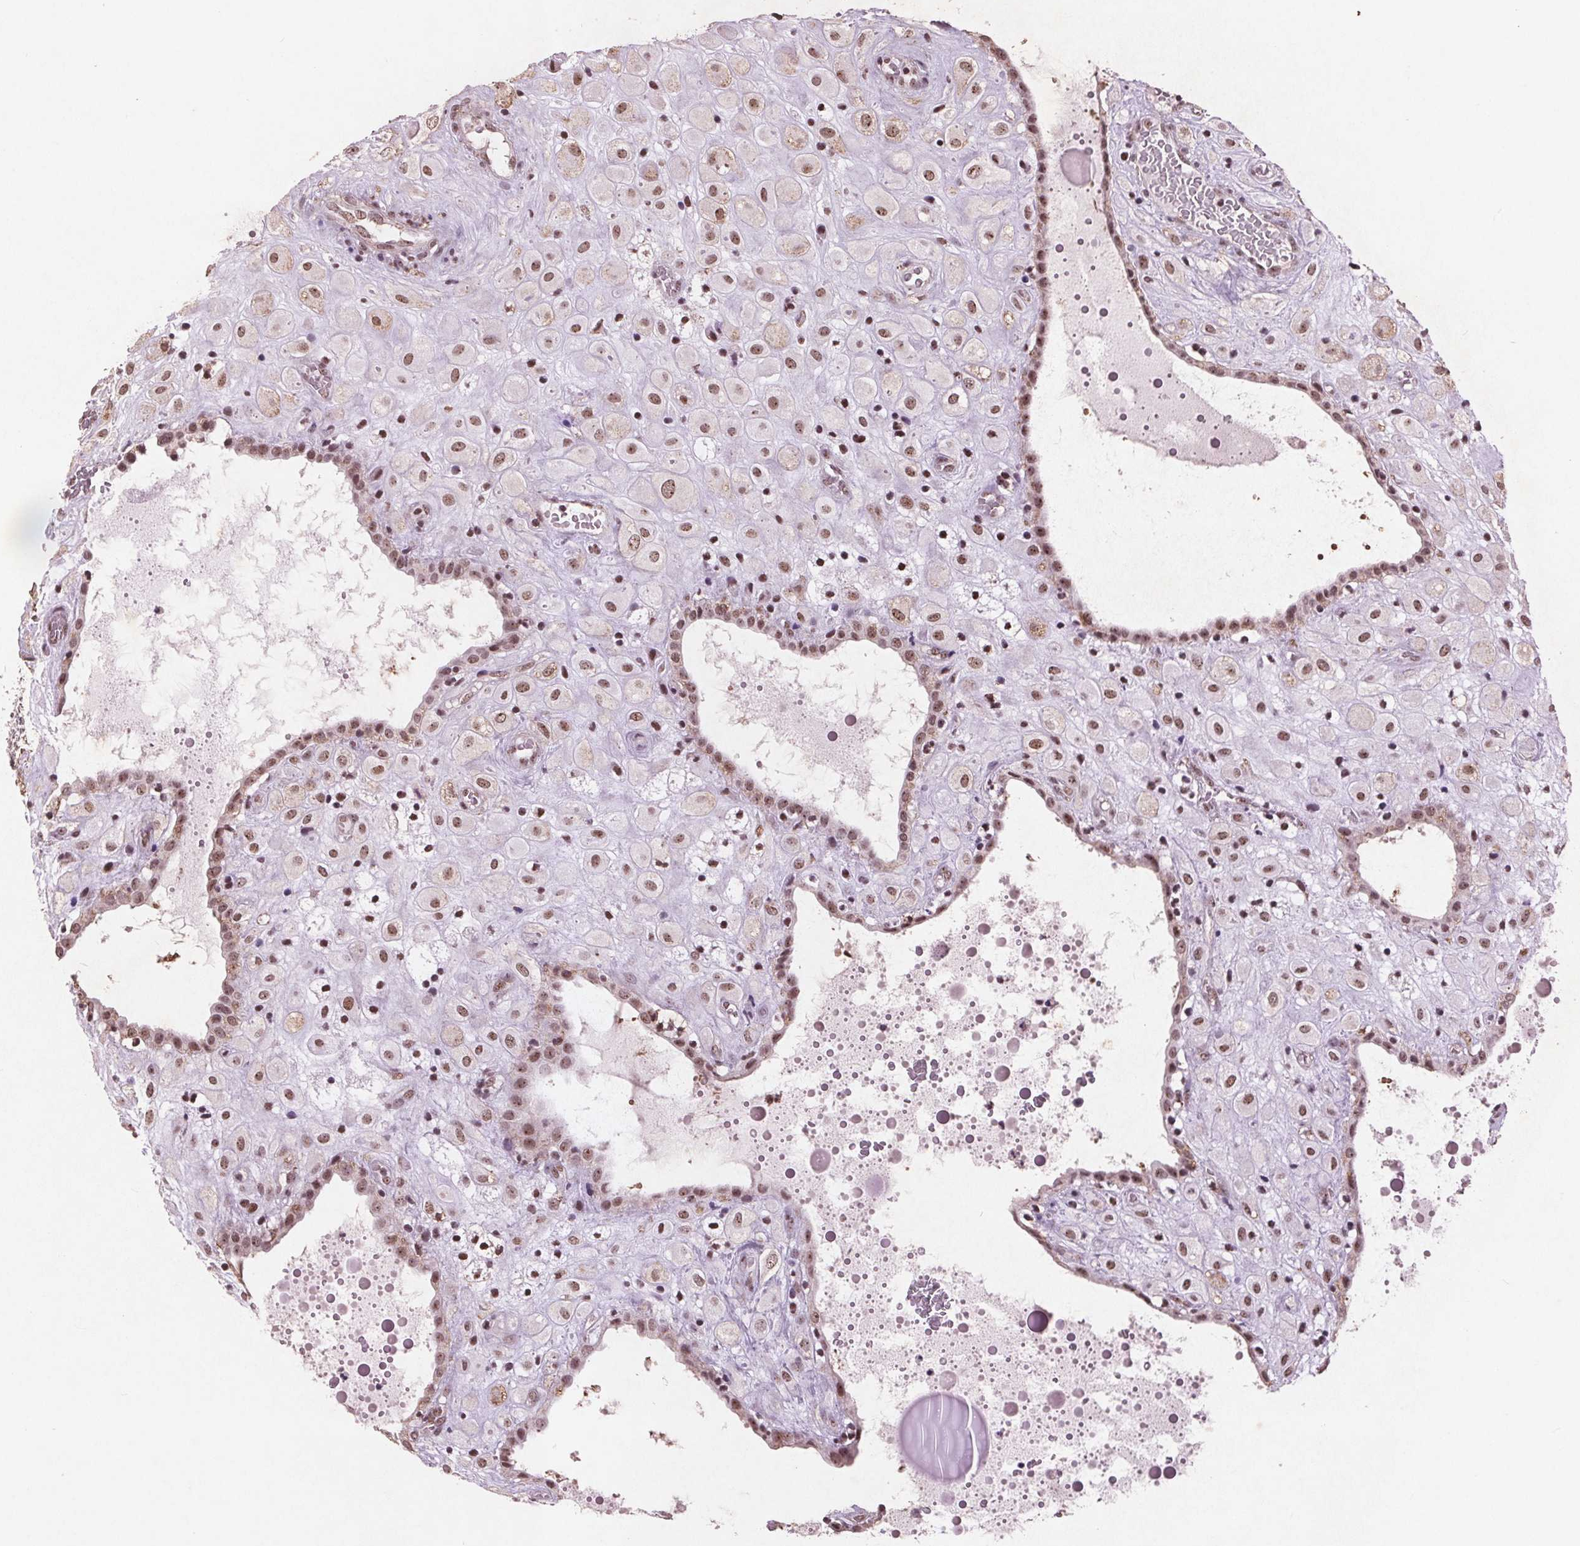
{"staining": {"intensity": "moderate", "quantity": ">75%", "location": "nuclear"}, "tissue": "placenta", "cell_type": "Decidual cells", "image_type": "normal", "snomed": [{"axis": "morphology", "description": "Normal tissue, NOS"}, {"axis": "topography", "description": "Placenta"}], "caption": "Decidual cells display medium levels of moderate nuclear positivity in about >75% of cells in benign placenta. The staining was performed using DAB (3,3'-diaminobenzidine) to visualize the protein expression in brown, while the nuclei were stained in blue with hematoxylin (Magnification: 20x).", "gene": "RPS6KA2", "patient": {"sex": "female", "age": 24}}